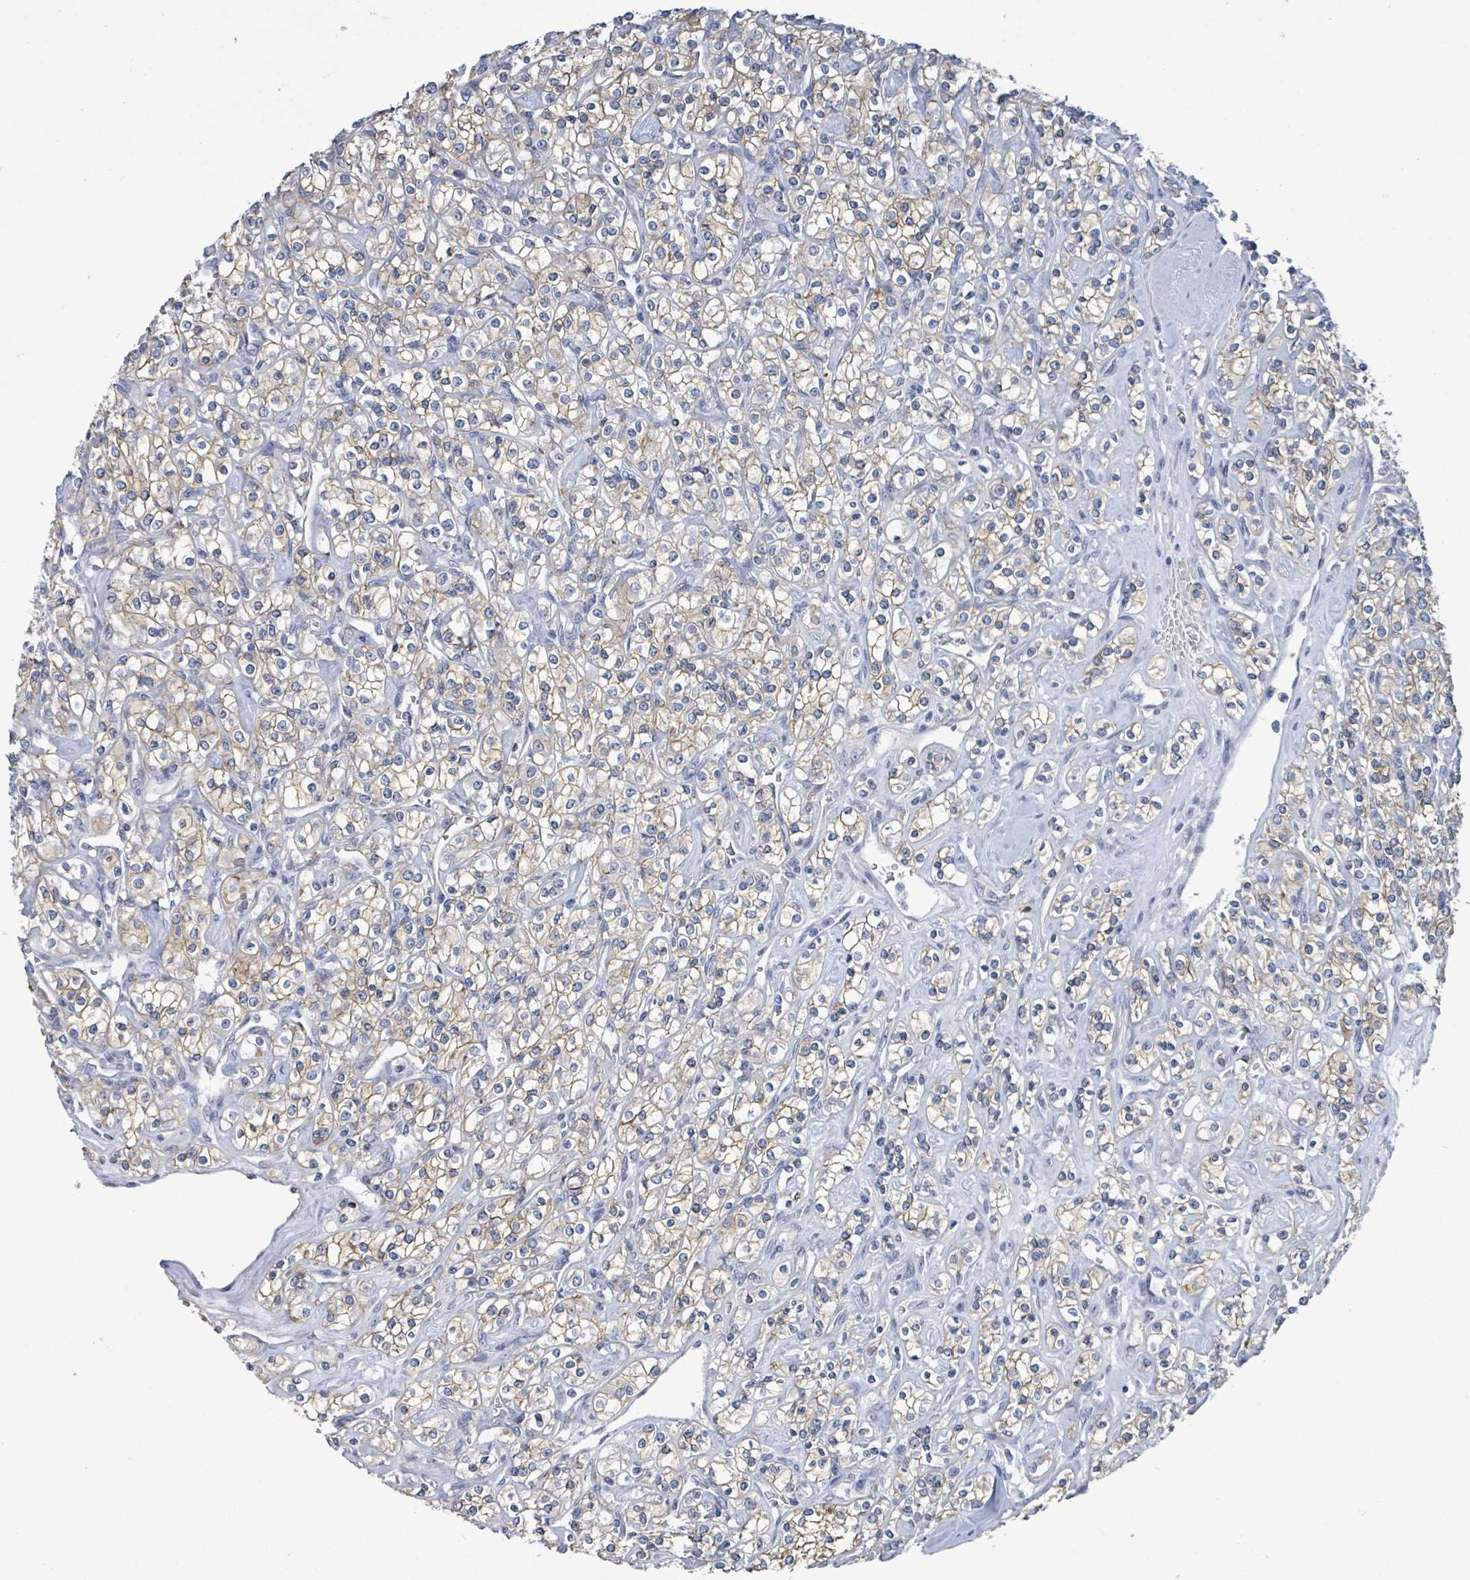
{"staining": {"intensity": "weak", "quantity": ">75%", "location": "cytoplasmic/membranous"}, "tissue": "renal cancer", "cell_type": "Tumor cells", "image_type": "cancer", "snomed": [{"axis": "morphology", "description": "Adenocarcinoma, NOS"}, {"axis": "topography", "description": "Kidney"}], "caption": "Immunohistochemistry (IHC) histopathology image of neoplastic tissue: human renal cancer stained using immunohistochemistry demonstrates low levels of weak protein expression localized specifically in the cytoplasmic/membranous of tumor cells, appearing as a cytoplasmic/membranous brown color.", "gene": "BSG", "patient": {"sex": "male", "age": 77}}